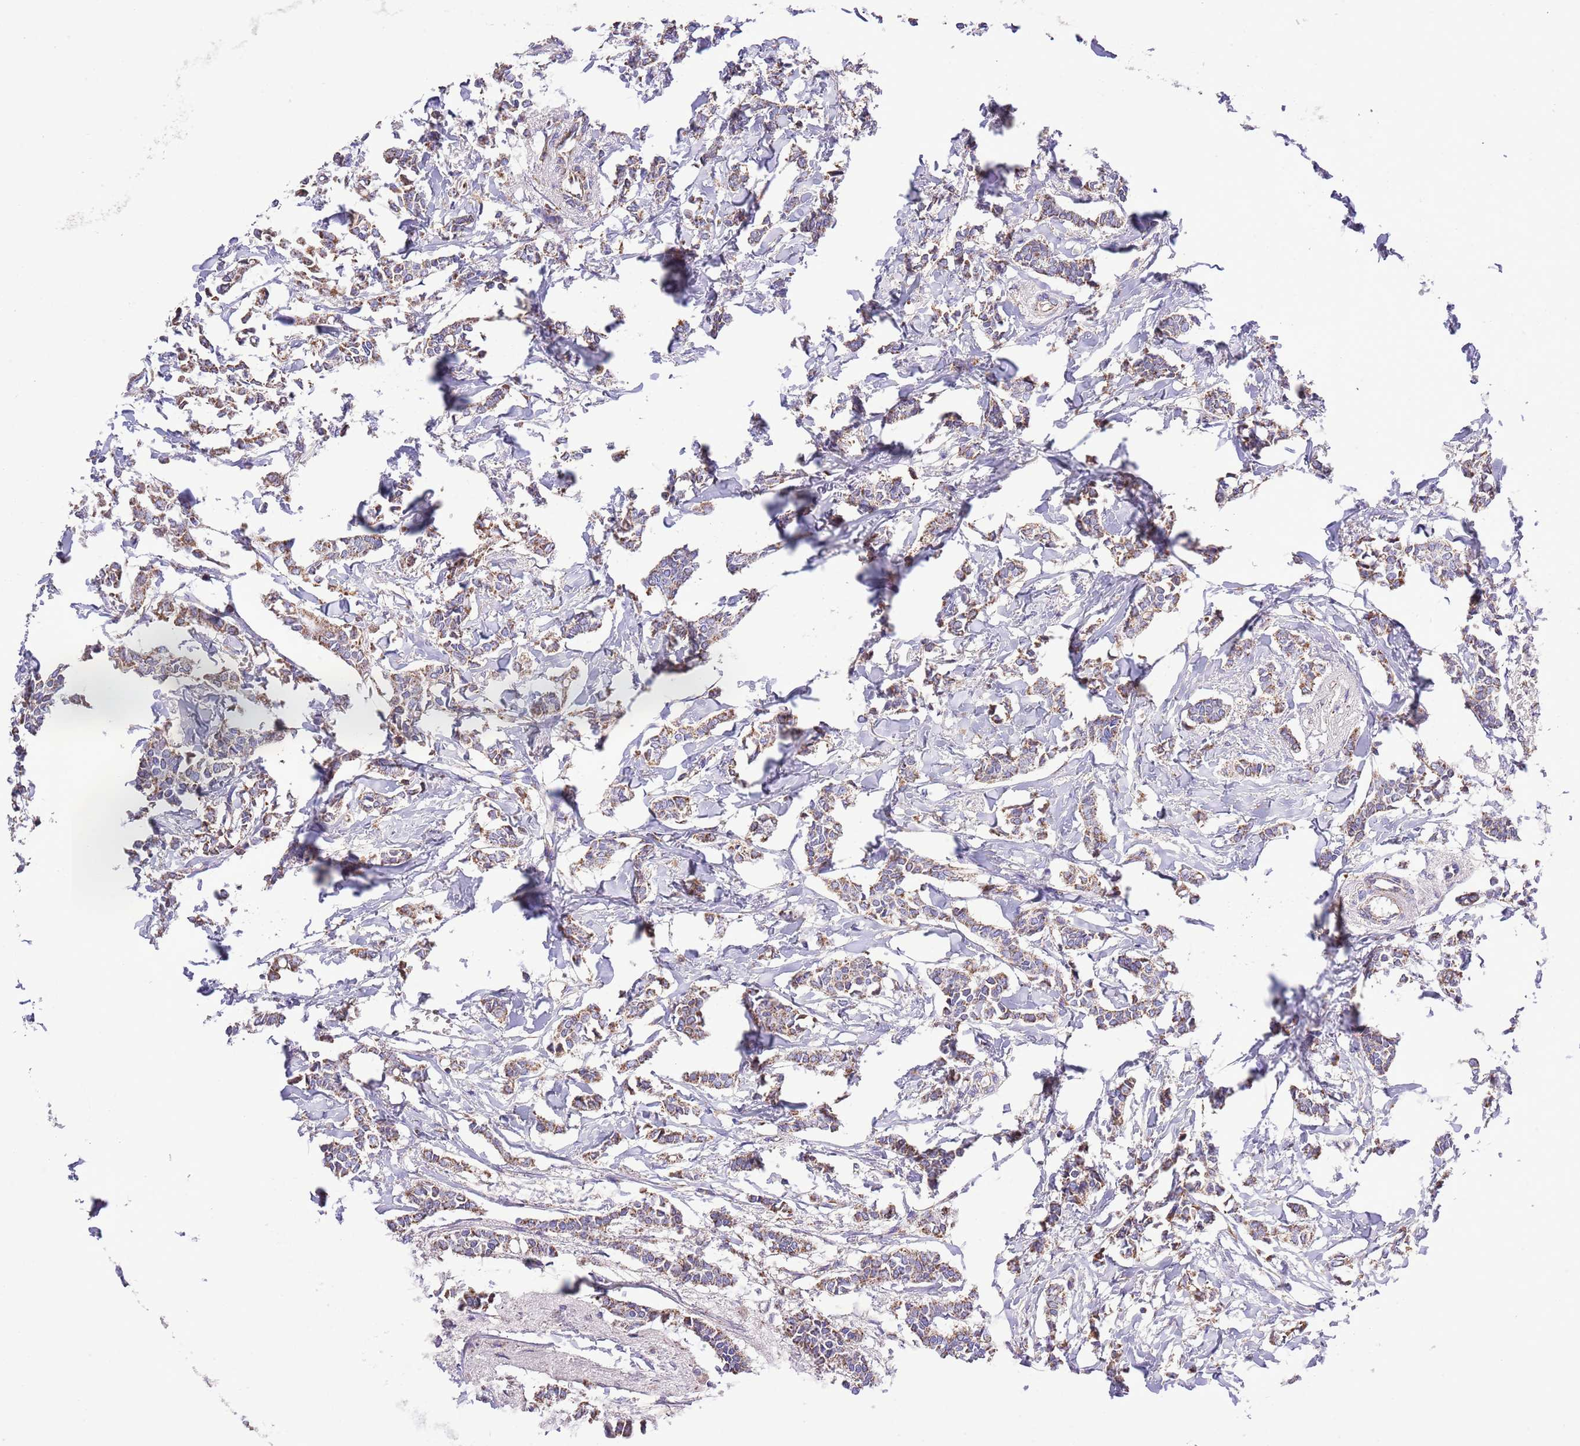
{"staining": {"intensity": "moderate", "quantity": ">75%", "location": "cytoplasmic/membranous"}, "tissue": "breast cancer", "cell_type": "Tumor cells", "image_type": "cancer", "snomed": [{"axis": "morphology", "description": "Duct carcinoma"}, {"axis": "topography", "description": "Breast"}], "caption": "The photomicrograph displays immunohistochemical staining of breast cancer. There is moderate cytoplasmic/membranous staining is identified in about >75% of tumor cells. (Stains: DAB in brown, nuclei in blue, Microscopy: brightfield microscopy at high magnification).", "gene": "TEKTIP1", "patient": {"sex": "female", "age": 41}}